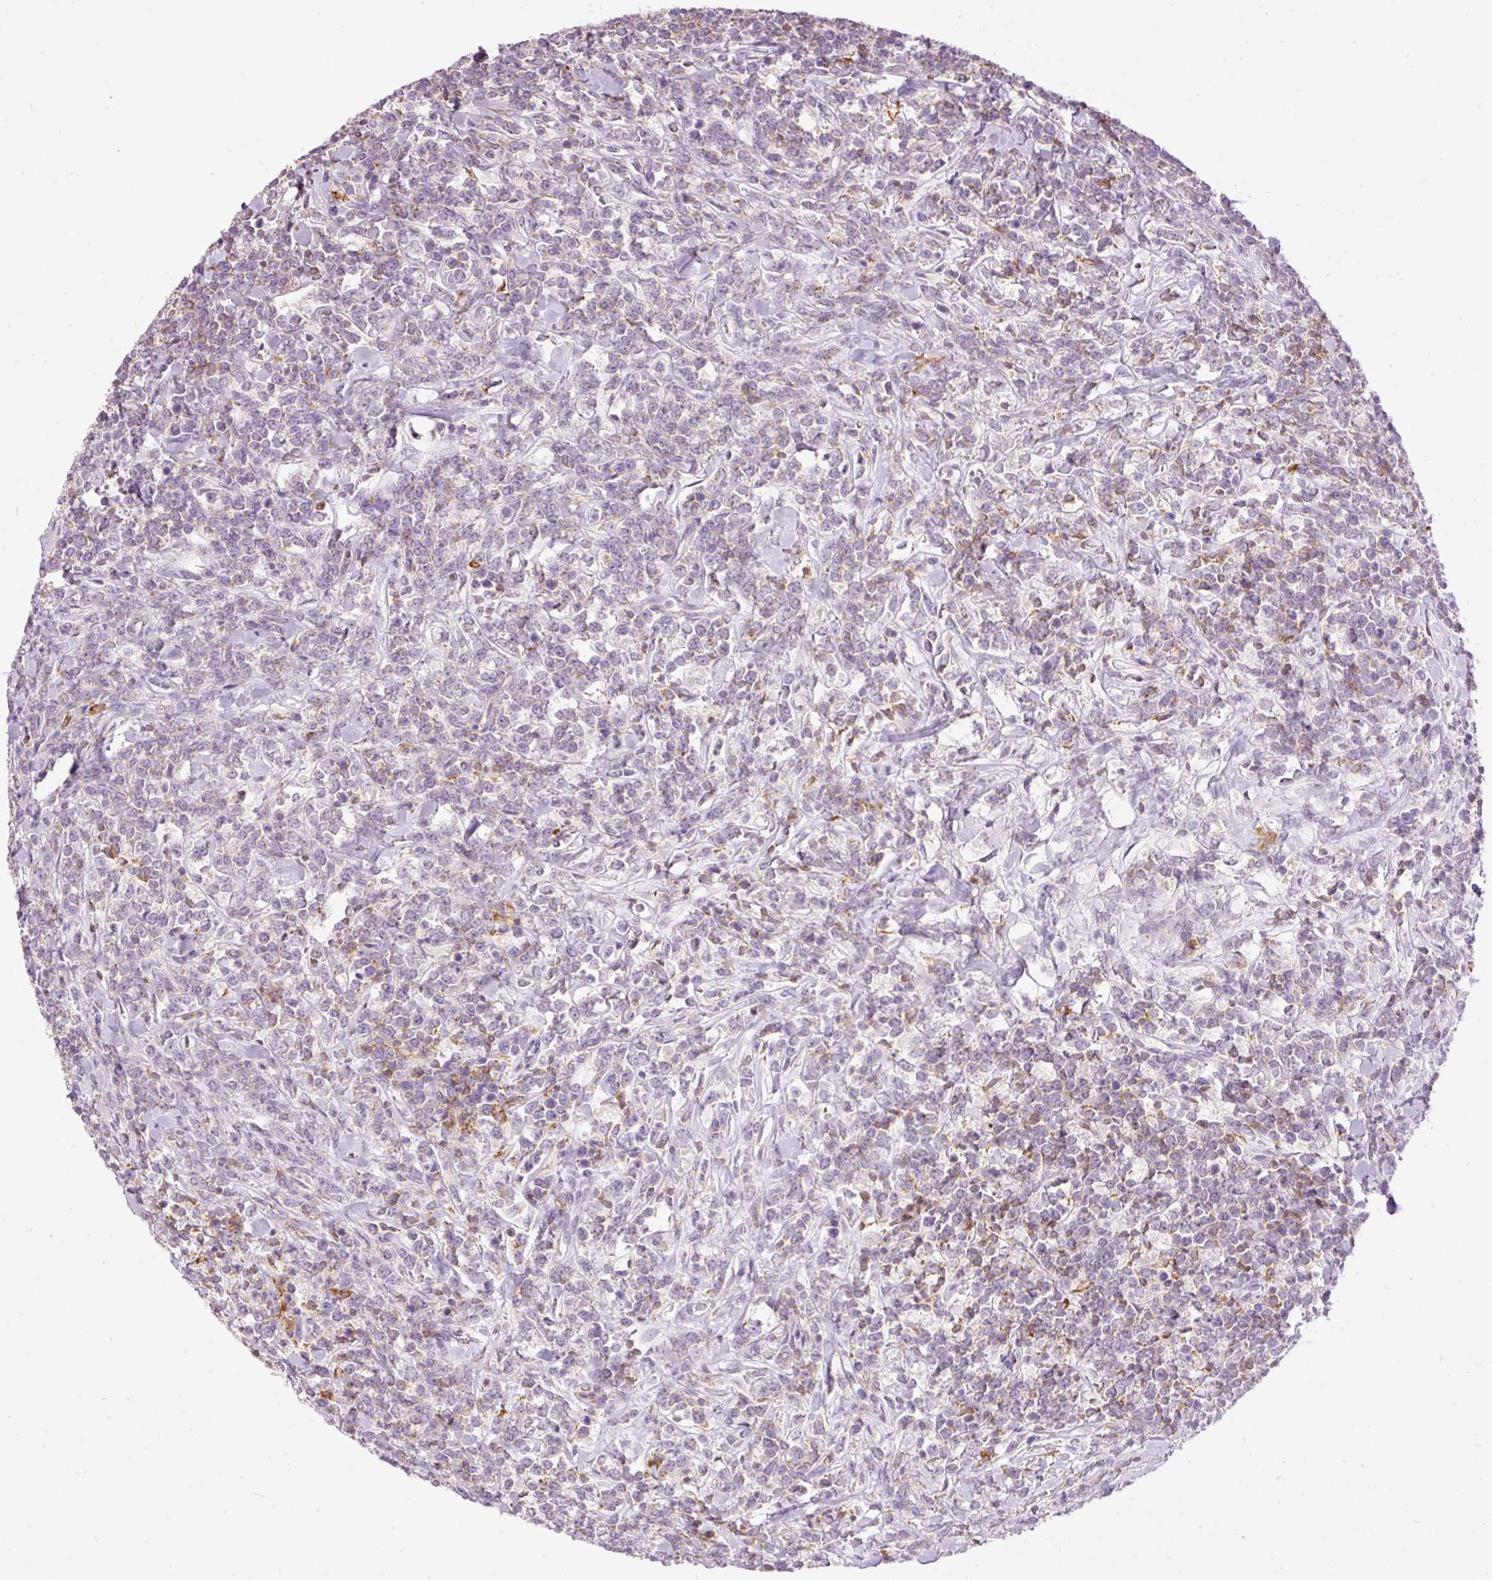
{"staining": {"intensity": "negative", "quantity": "none", "location": "none"}, "tissue": "lymphoma", "cell_type": "Tumor cells", "image_type": "cancer", "snomed": [{"axis": "morphology", "description": "Malignant lymphoma, non-Hodgkin's type, High grade"}, {"axis": "topography", "description": "Small intestine"}, {"axis": "topography", "description": "Colon"}], "caption": "This is an immunohistochemistry micrograph of high-grade malignant lymphoma, non-Hodgkin's type. There is no expression in tumor cells.", "gene": "DOK6", "patient": {"sex": "male", "age": 8}}